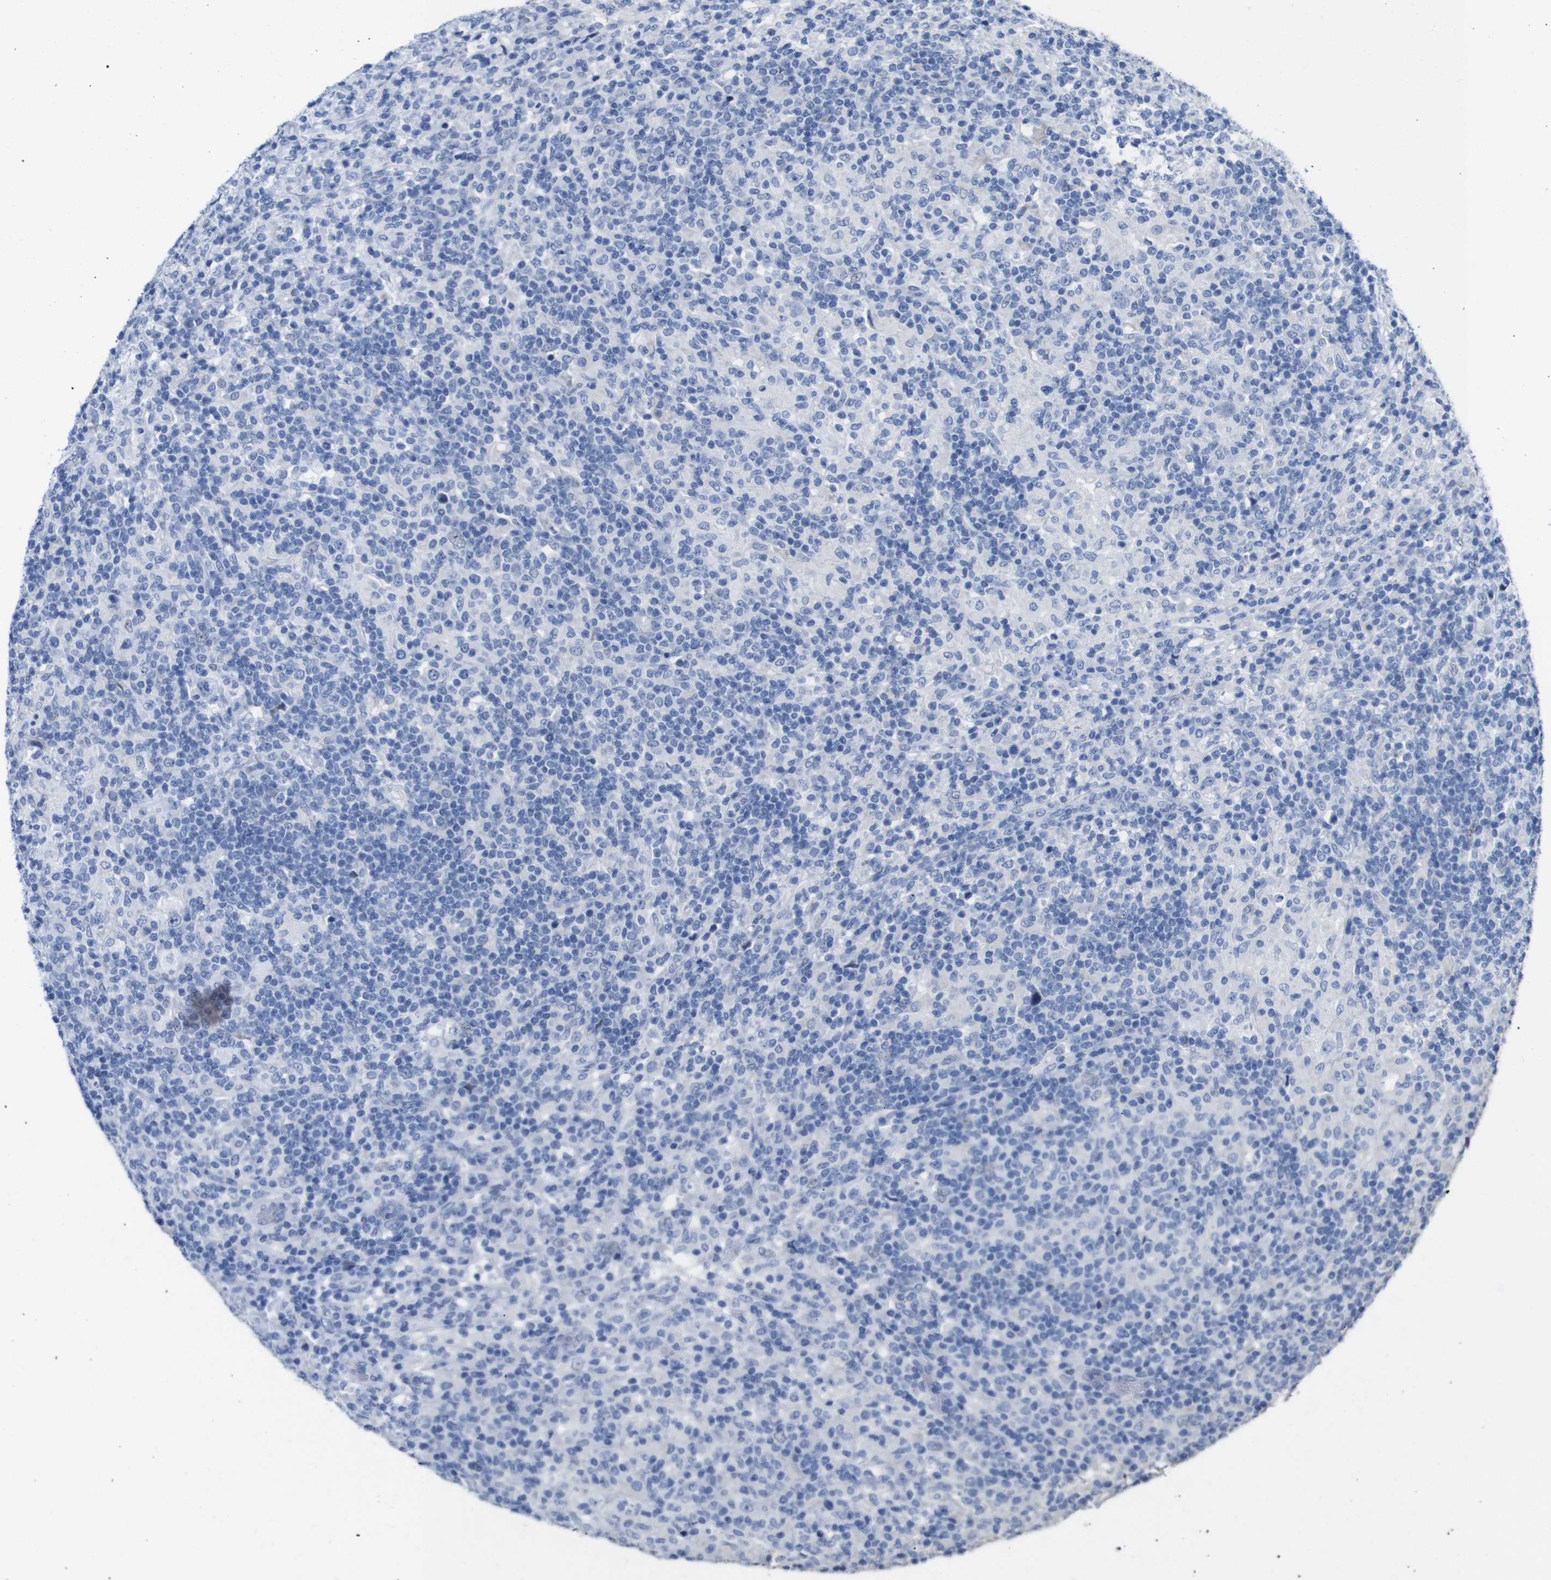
{"staining": {"intensity": "negative", "quantity": "none", "location": "none"}, "tissue": "lymphoma", "cell_type": "Tumor cells", "image_type": "cancer", "snomed": [{"axis": "morphology", "description": "Hodgkin's disease, NOS"}, {"axis": "topography", "description": "Lymph node"}], "caption": "This is a histopathology image of immunohistochemistry (IHC) staining of lymphoma, which shows no expression in tumor cells.", "gene": "TCEAL9", "patient": {"sex": "male", "age": 70}}